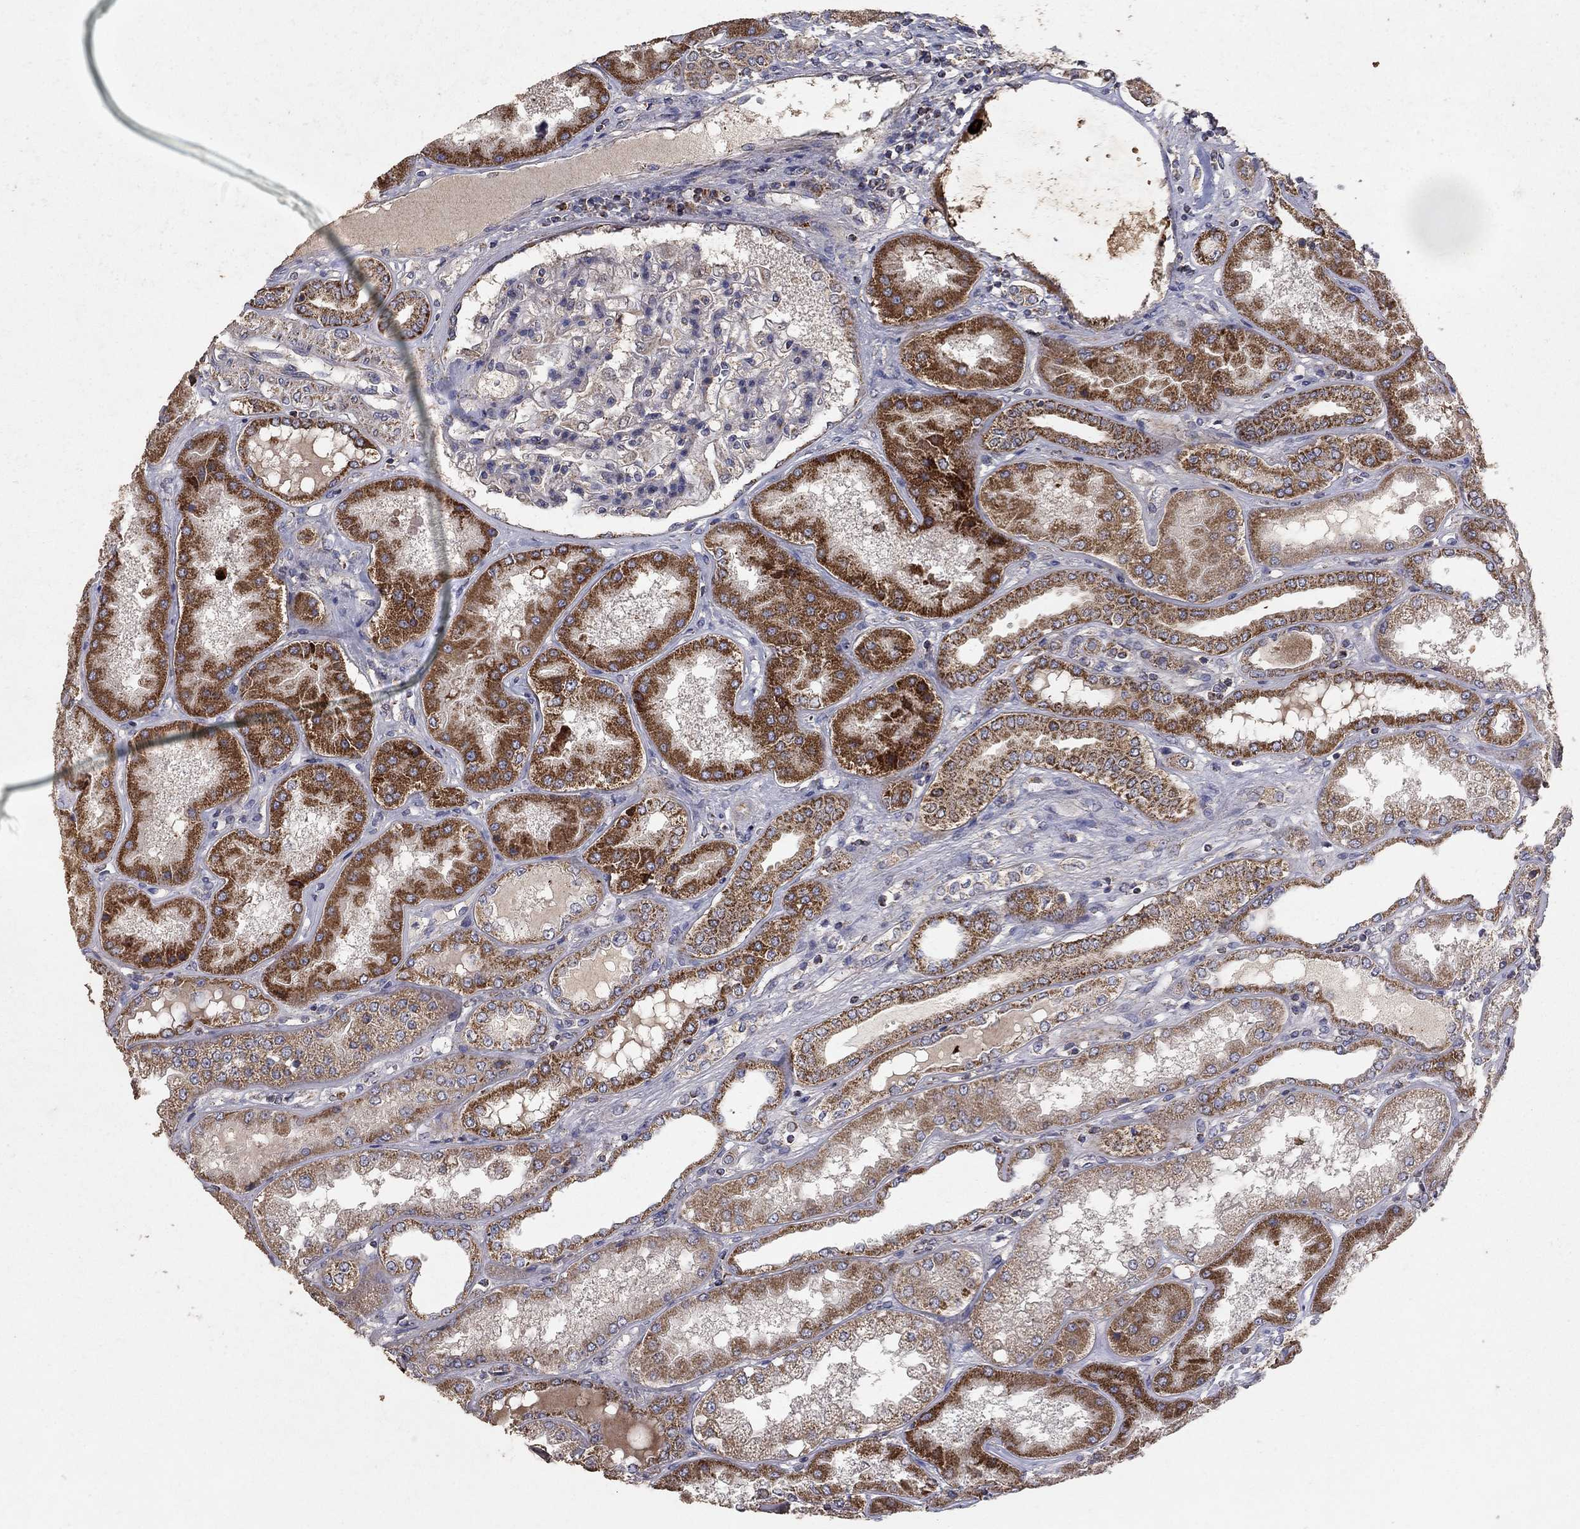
{"staining": {"intensity": "moderate", "quantity": "<25%", "location": "cytoplasmic/membranous"}, "tissue": "kidney", "cell_type": "Cells in glomeruli", "image_type": "normal", "snomed": [{"axis": "morphology", "description": "Normal tissue, NOS"}, {"axis": "topography", "description": "Kidney"}], "caption": "Kidney stained with a brown dye displays moderate cytoplasmic/membranous positive expression in about <25% of cells in glomeruli.", "gene": "GPSM1", "patient": {"sex": "female", "age": 56}}